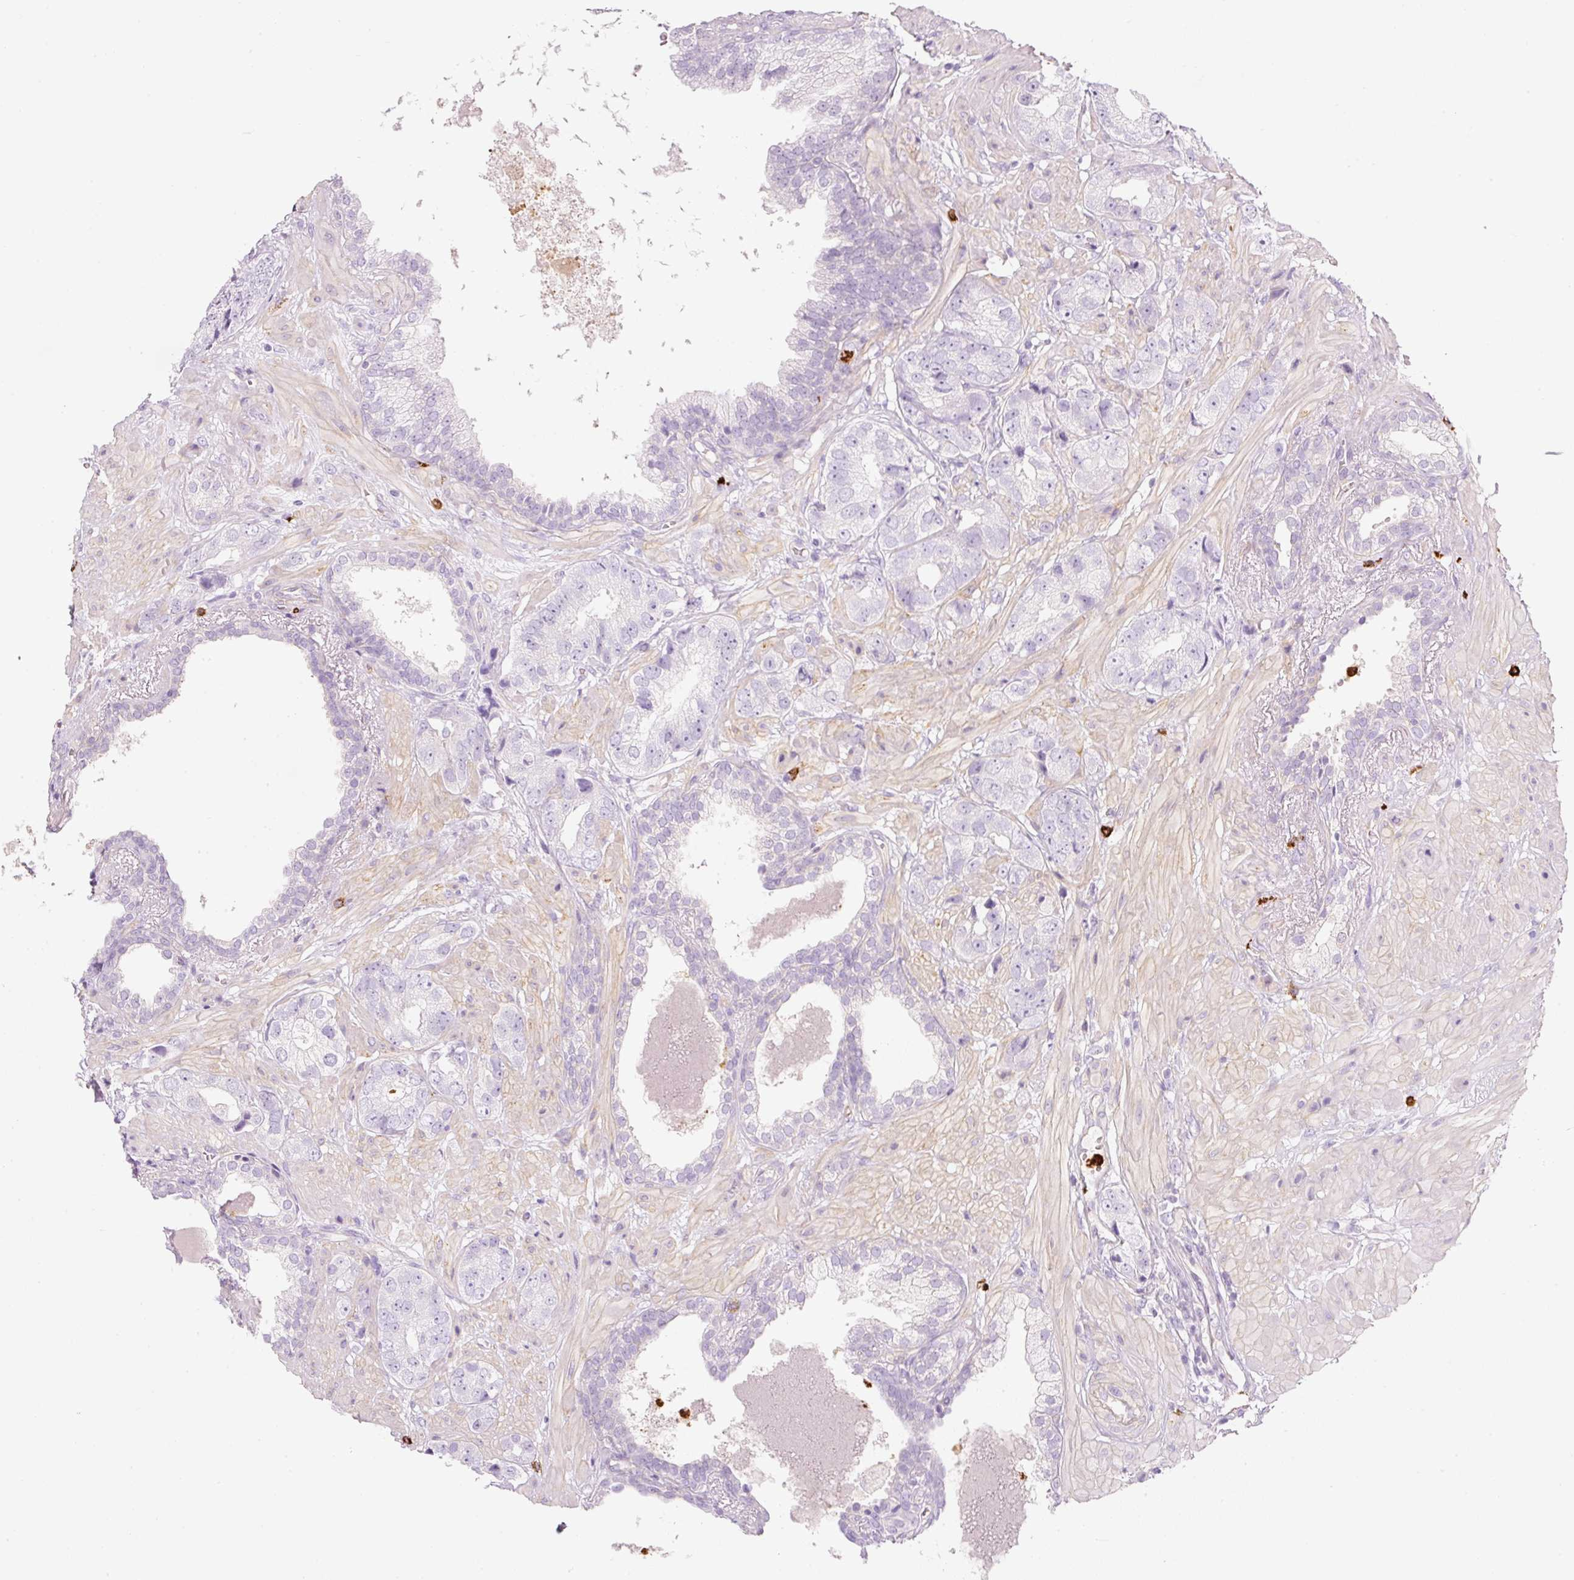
{"staining": {"intensity": "negative", "quantity": "none", "location": "none"}, "tissue": "prostate cancer", "cell_type": "Tumor cells", "image_type": "cancer", "snomed": [{"axis": "morphology", "description": "Adenocarcinoma, High grade"}, {"axis": "topography", "description": "Prostate"}], "caption": "A histopathology image of prostate cancer (high-grade adenocarcinoma) stained for a protein demonstrates no brown staining in tumor cells.", "gene": "MAP3K3", "patient": {"sex": "male", "age": 71}}